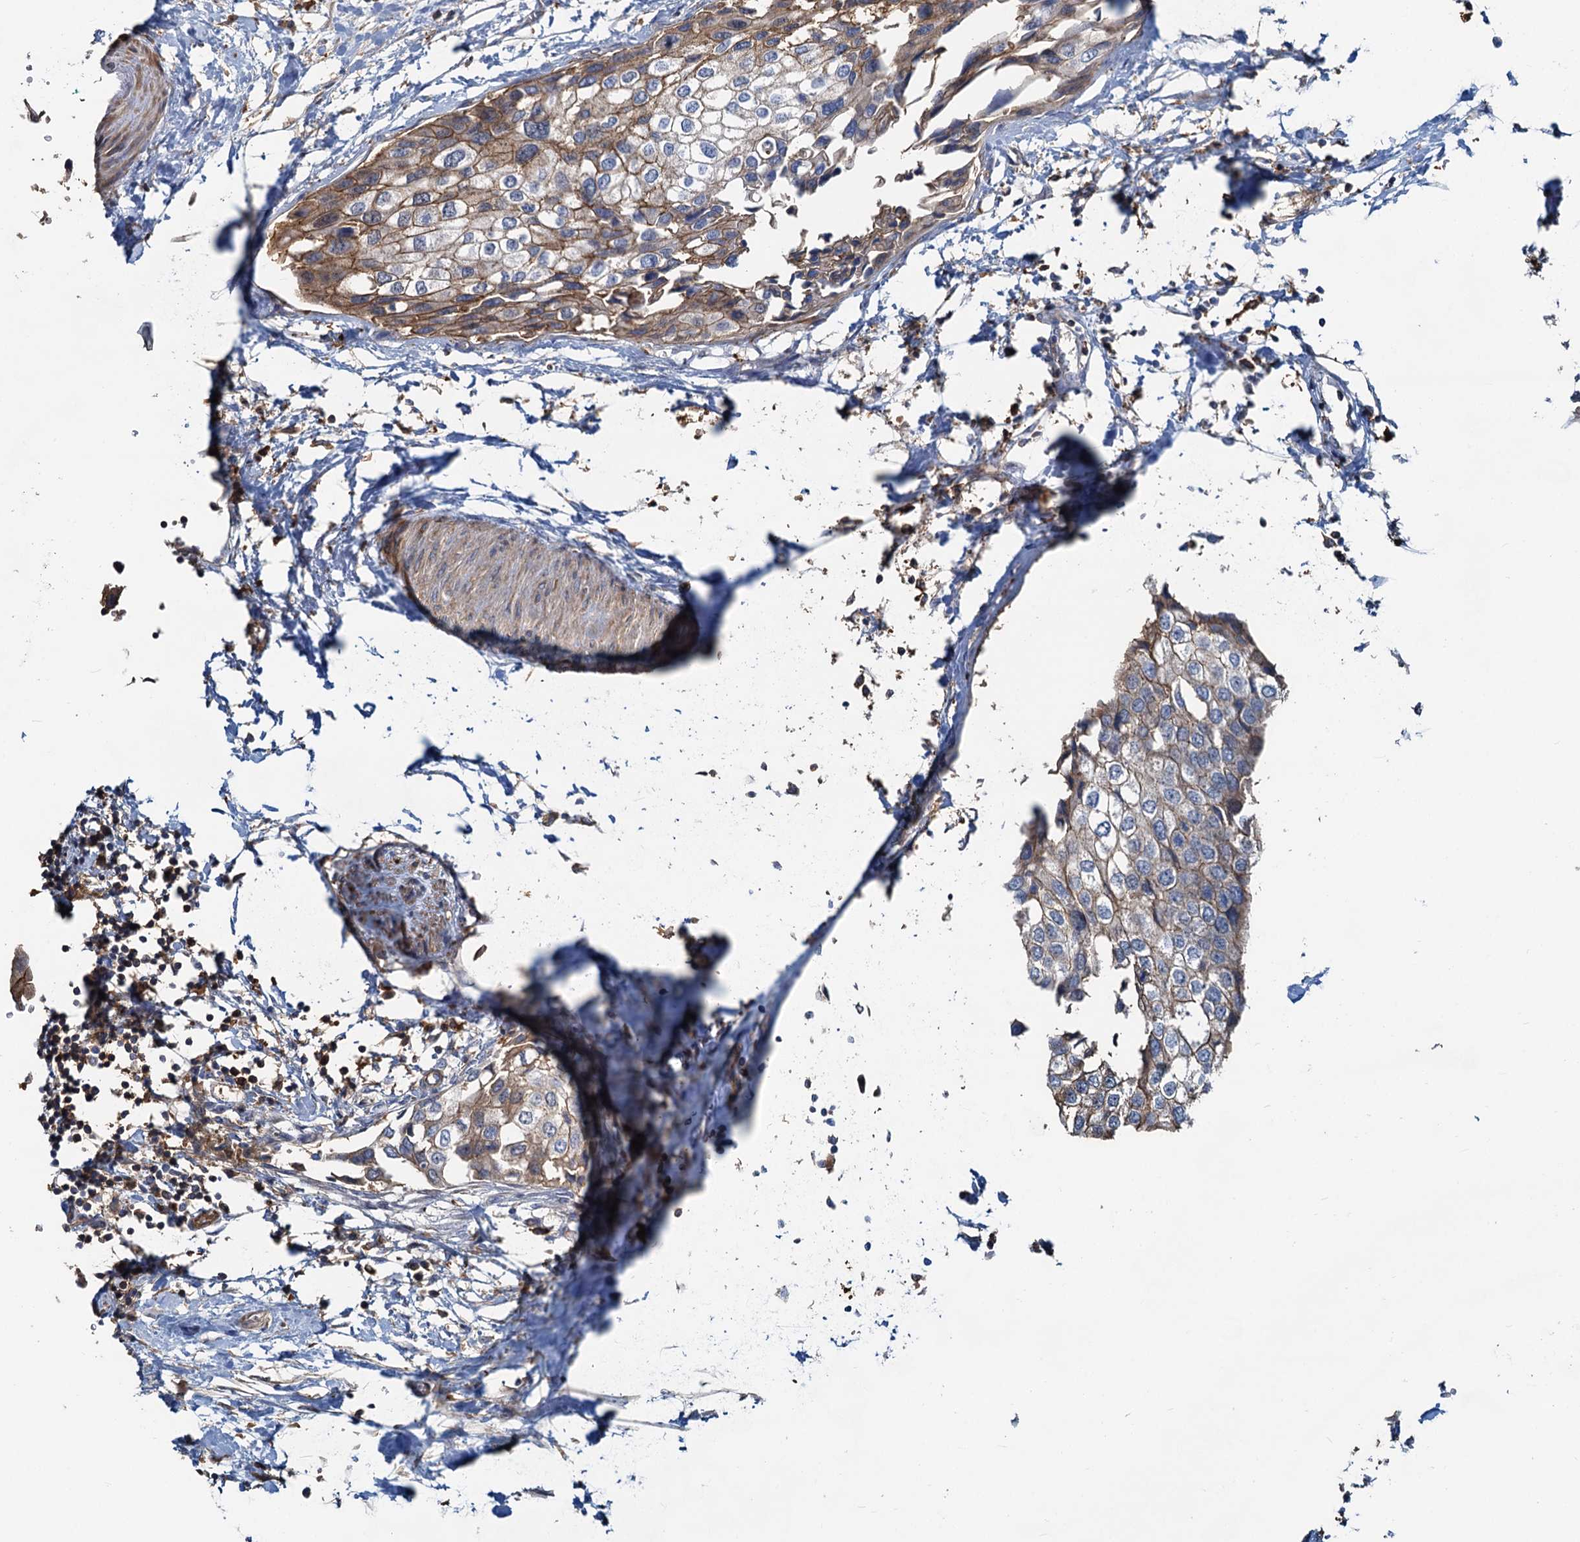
{"staining": {"intensity": "moderate", "quantity": "25%-75%", "location": "cytoplasmic/membranous"}, "tissue": "urothelial cancer", "cell_type": "Tumor cells", "image_type": "cancer", "snomed": [{"axis": "morphology", "description": "Urothelial carcinoma, High grade"}, {"axis": "topography", "description": "Urinary bladder"}], "caption": "IHC of human high-grade urothelial carcinoma displays medium levels of moderate cytoplasmic/membranous expression in about 25%-75% of tumor cells.", "gene": "LNX2", "patient": {"sex": "male", "age": 64}}